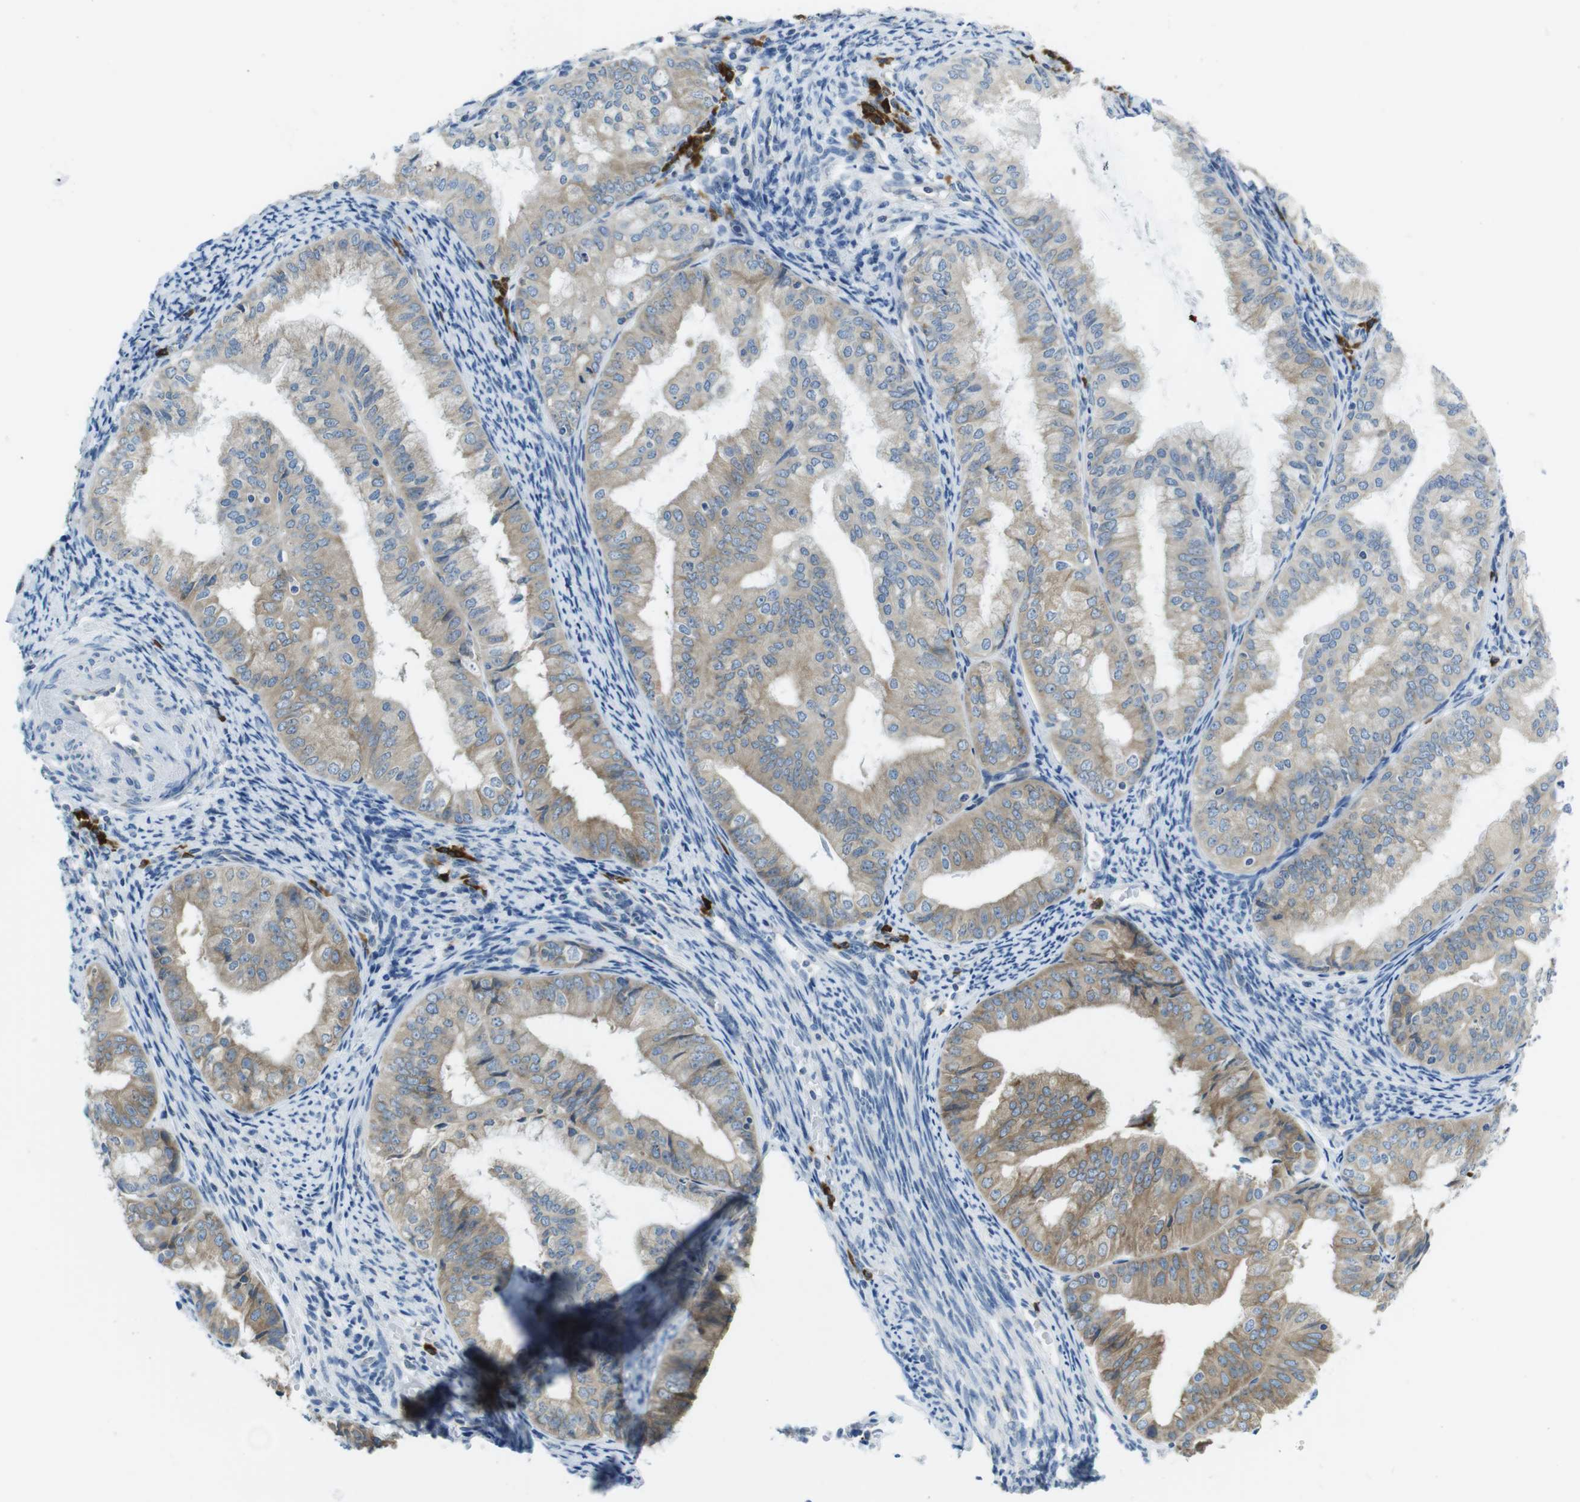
{"staining": {"intensity": "moderate", "quantity": ">75%", "location": "cytoplasmic/membranous"}, "tissue": "endometrial cancer", "cell_type": "Tumor cells", "image_type": "cancer", "snomed": [{"axis": "morphology", "description": "Adenocarcinoma, NOS"}, {"axis": "topography", "description": "Endometrium"}], "caption": "Immunohistochemical staining of adenocarcinoma (endometrial) exhibits moderate cytoplasmic/membranous protein positivity in about >75% of tumor cells.", "gene": "CLPTM1L", "patient": {"sex": "female", "age": 63}}